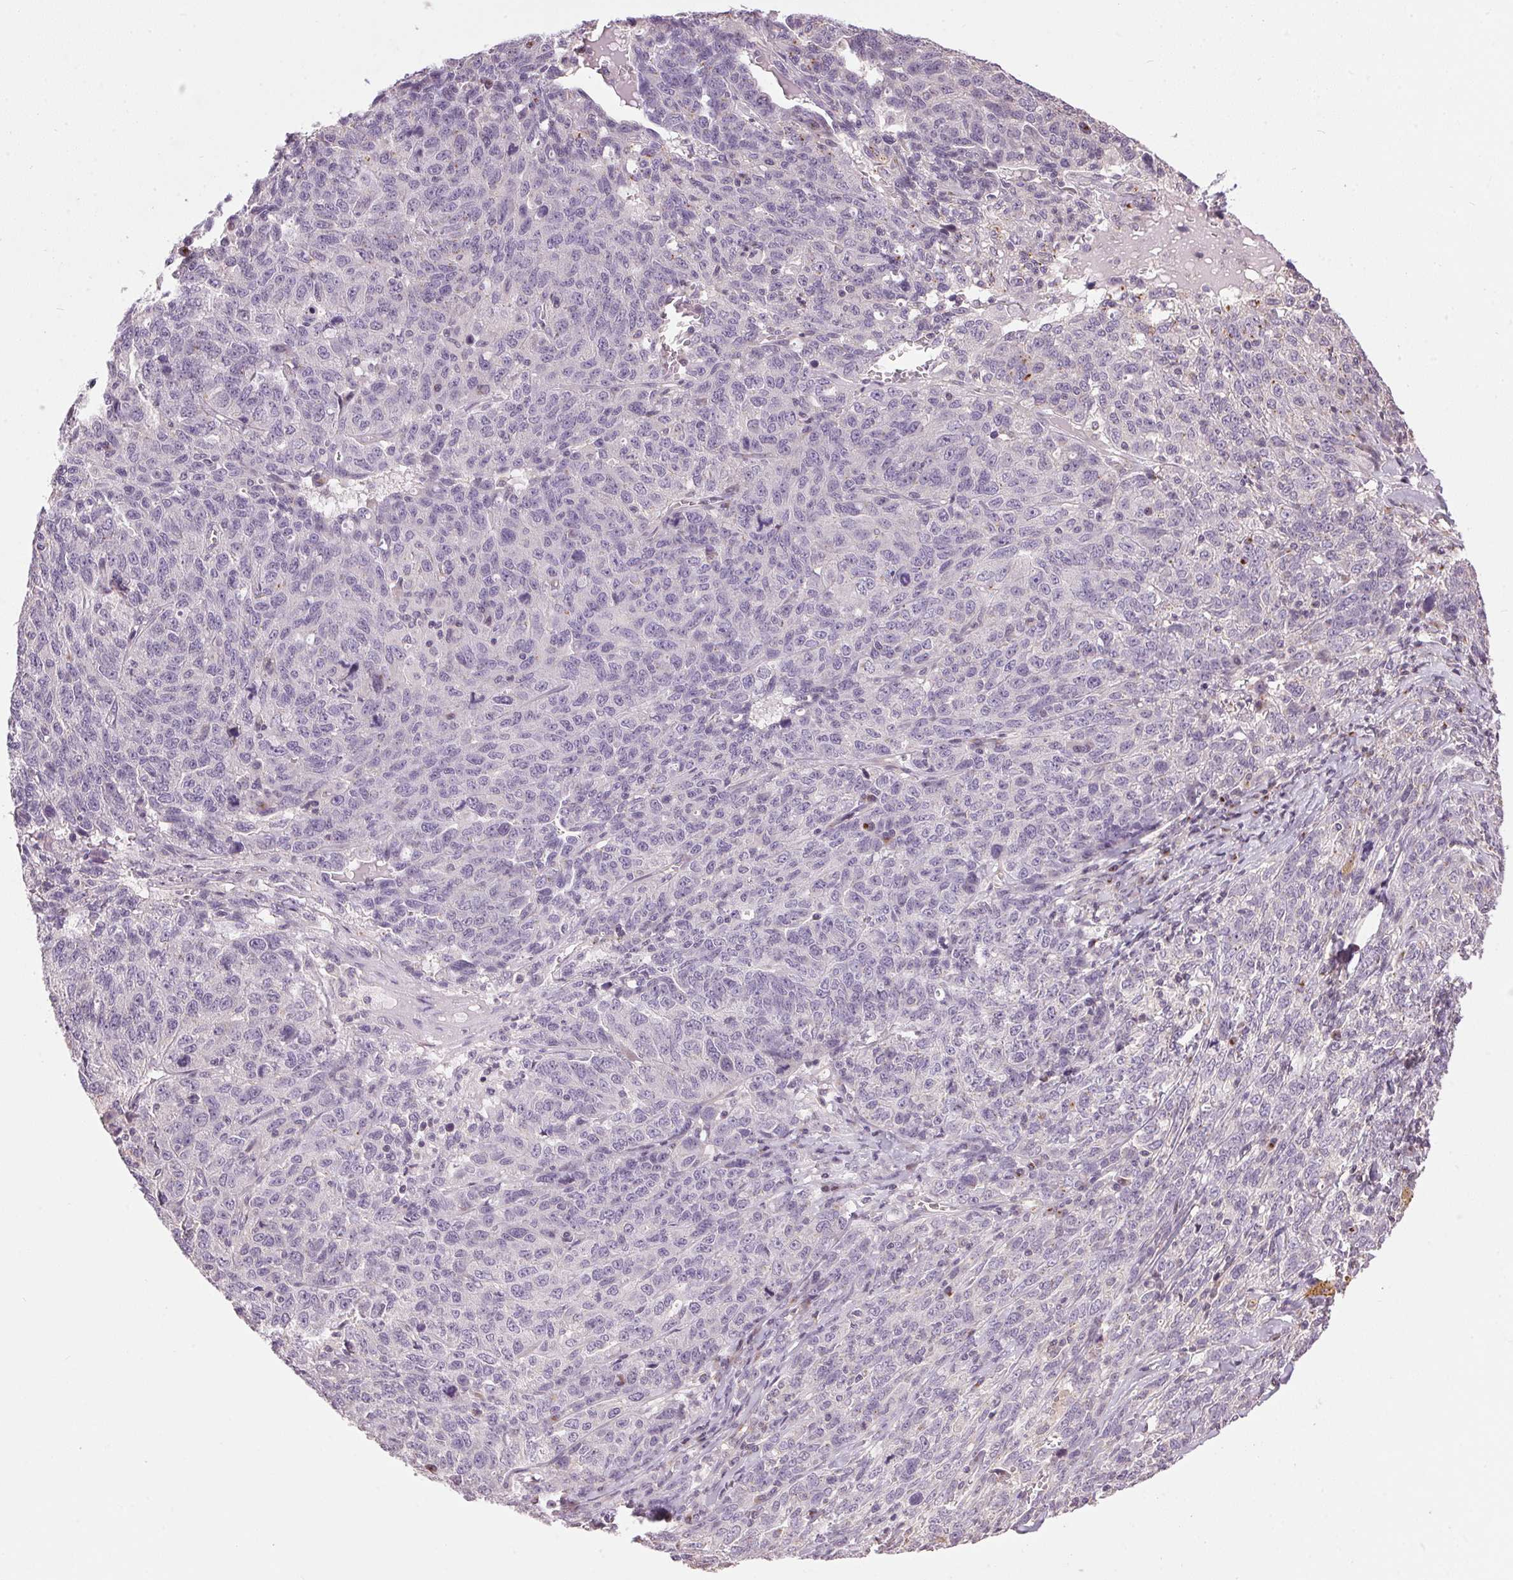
{"staining": {"intensity": "negative", "quantity": "none", "location": "none"}, "tissue": "ovarian cancer", "cell_type": "Tumor cells", "image_type": "cancer", "snomed": [{"axis": "morphology", "description": "Cystadenocarcinoma, serous, NOS"}, {"axis": "topography", "description": "Ovary"}], "caption": "An image of ovarian cancer (serous cystadenocarcinoma) stained for a protein shows no brown staining in tumor cells.", "gene": "GOLPH3", "patient": {"sex": "female", "age": 71}}